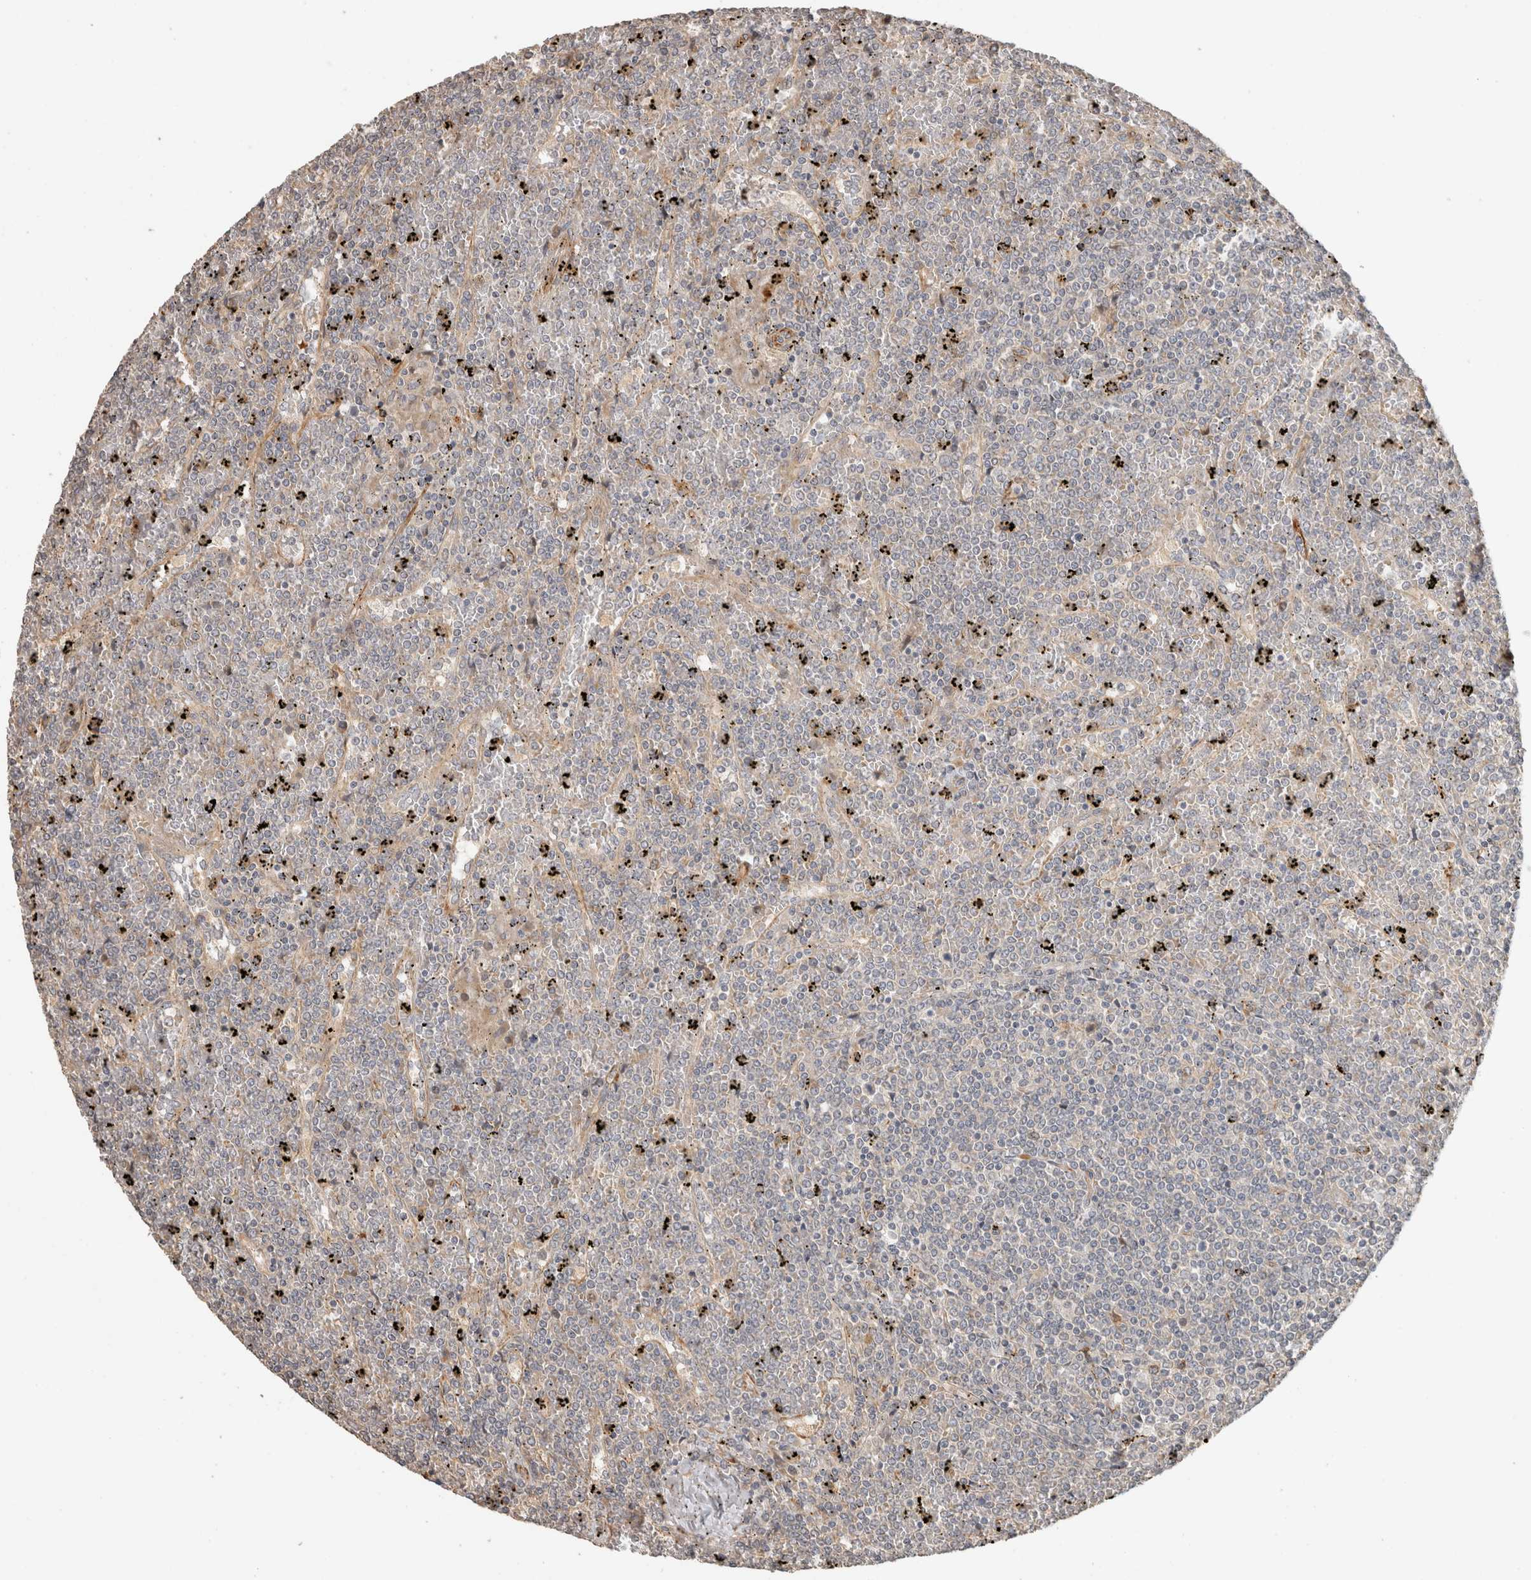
{"staining": {"intensity": "negative", "quantity": "none", "location": "none"}, "tissue": "lymphoma", "cell_type": "Tumor cells", "image_type": "cancer", "snomed": [{"axis": "morphology", "description": "Malignant lymphoma, non-Hodgkin's type, Low grade"}, {"axis": "topography", "description": "Spleen"}], "caption": "High magnification brightfield microscopy of lymphoma stained with DAB (3,3'-diaminobenzidine) (brown) and counterstained with hematoxylin (blue): tumor cells show no significant staining.", "gene": "SIPA1L2", "patient": {"sex": "female", "age": 19}}